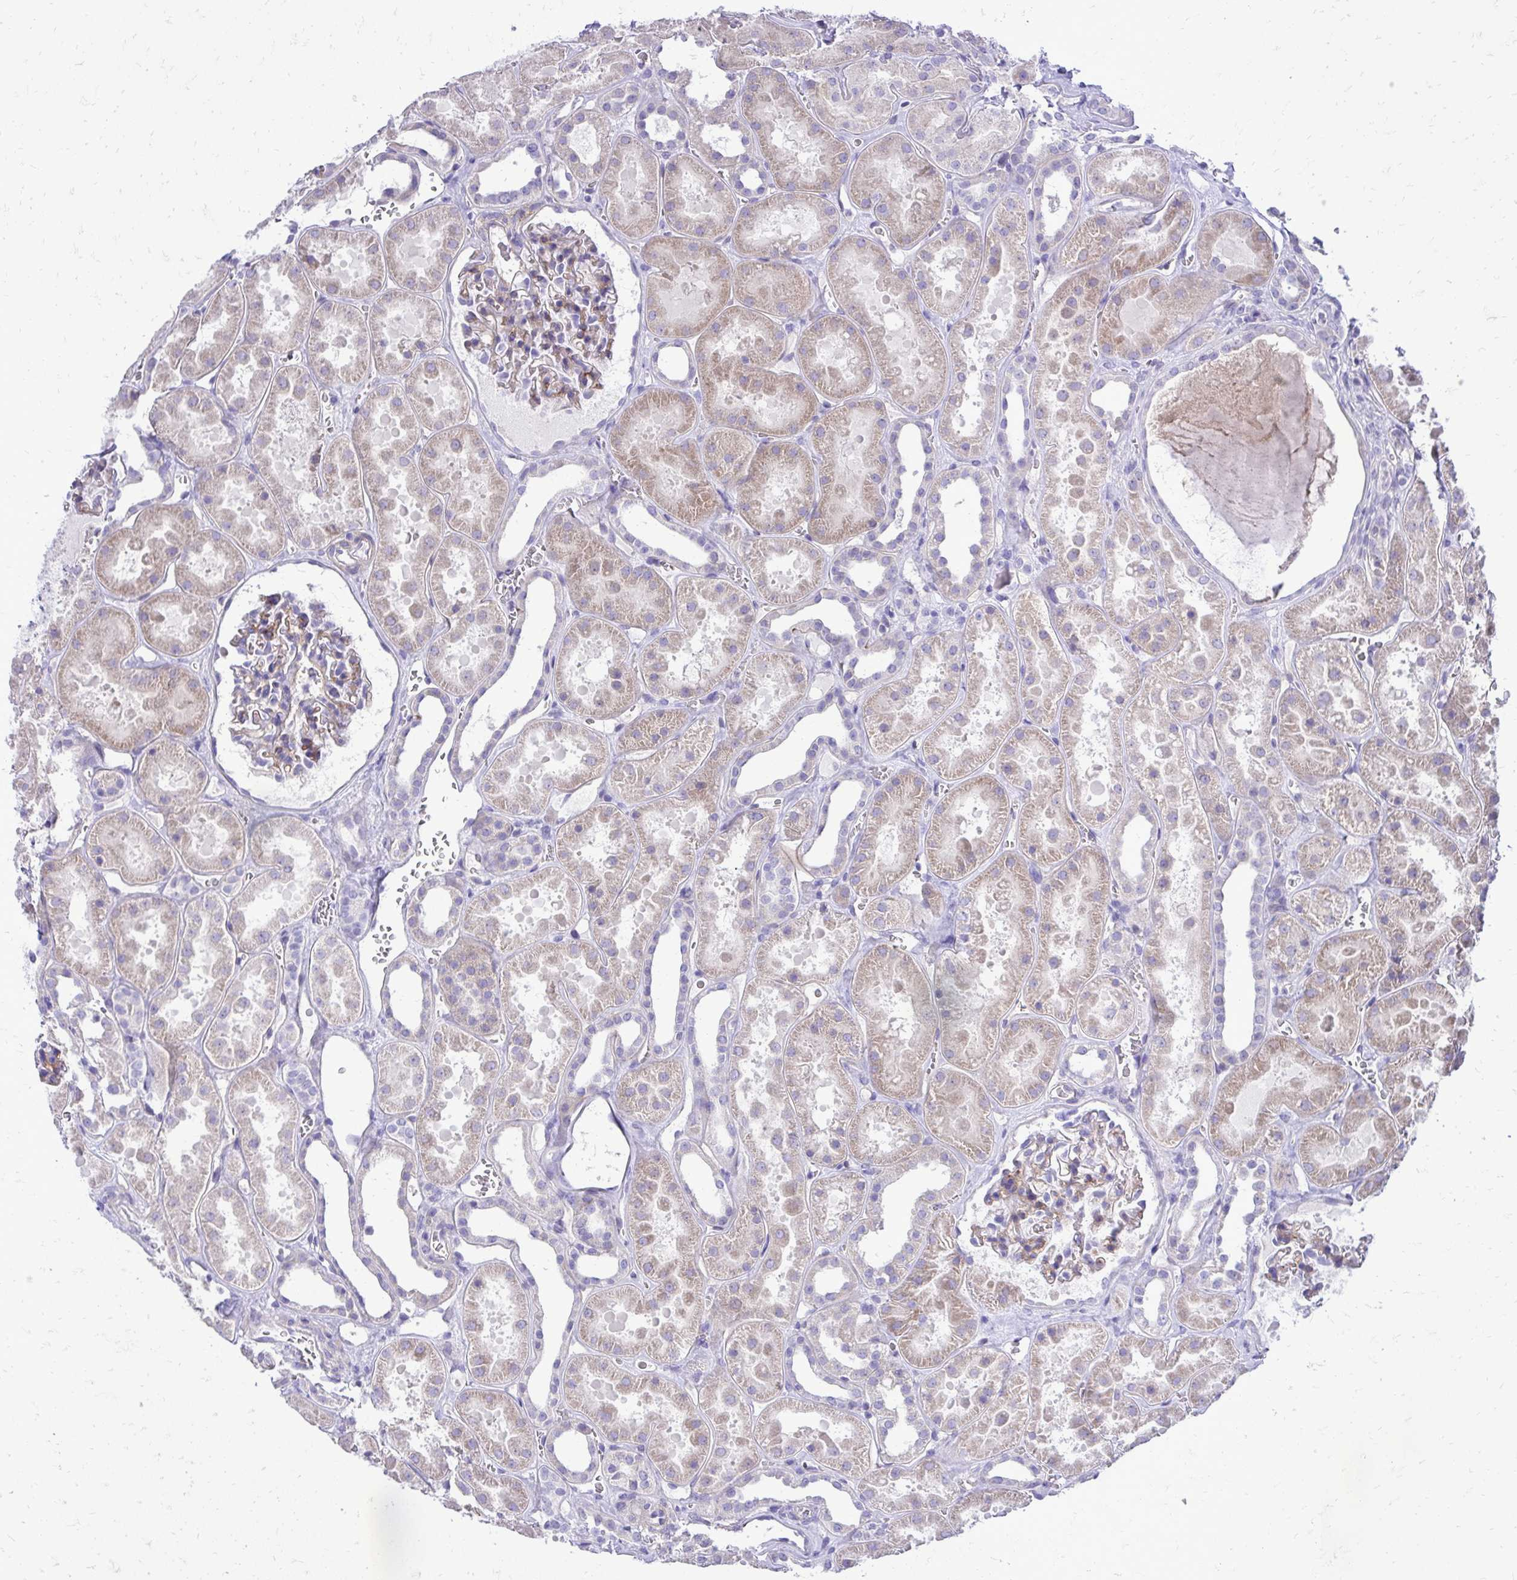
{"staining": {"intensity": "weak", "quantity": "25%-75%", "location": "cytoplasmic/membranous"}, "tissue": "kidney", "cell_type": "Cells in glomeruli", "image_type": "normal", "snomed": [{"axis": "morphology", "description": "Normal tissue, NOS"}, {"axis": "topography", "description": "Kidney"}], "caption": "Cells in glomeruli show weak cytoplasmic/membranous expression in approximately 25%-75% of cells in unremarkable kidney.", "gene": "PELI3", "patient": {"sex": "female", "age": 41}}